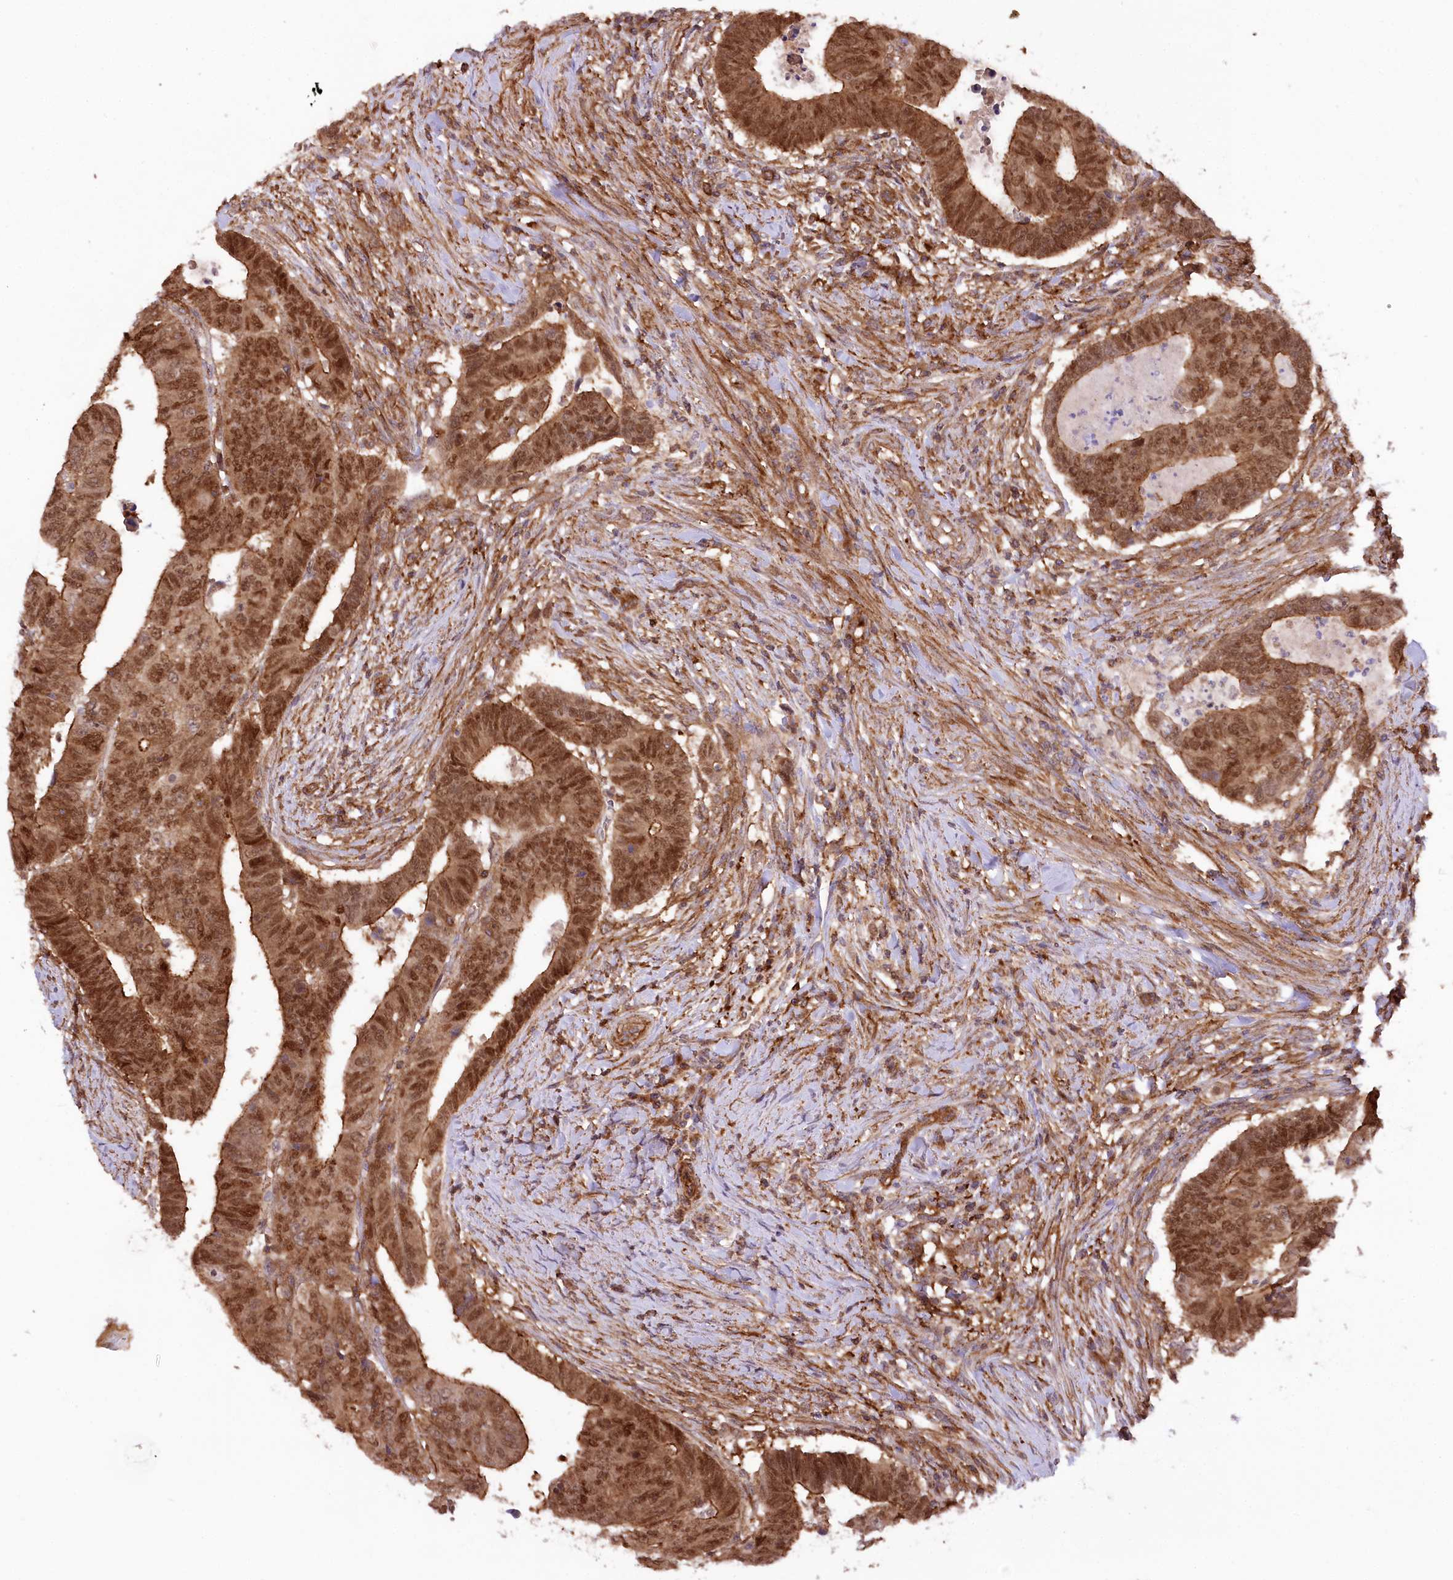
{"staining": {"intensity": "moderate", "quantity": ">75%", "location": "cytoplasmic/membranous,nuclear"}, "tissue": "colorectal cancer", "cell_type": "Tumor cells", "image_type": "cancer", "snomed": [{"axis": "morphology", "description": "Normal tissue, NOS"}, {"axis": "morphology", "description": "Adenocarcinoma, NOS"}, {"axis": "topography", "description": "Rectum"}], "caption": "Colorectal adenocarcinoma was stained to show a protein in brown. There is medium levels of moderate cytoplasmic/membranous and nuclear positivity in about >75% of tumor cells.", "gene": "CCDC91", "patient": {"sex": "female", "age": 65}}